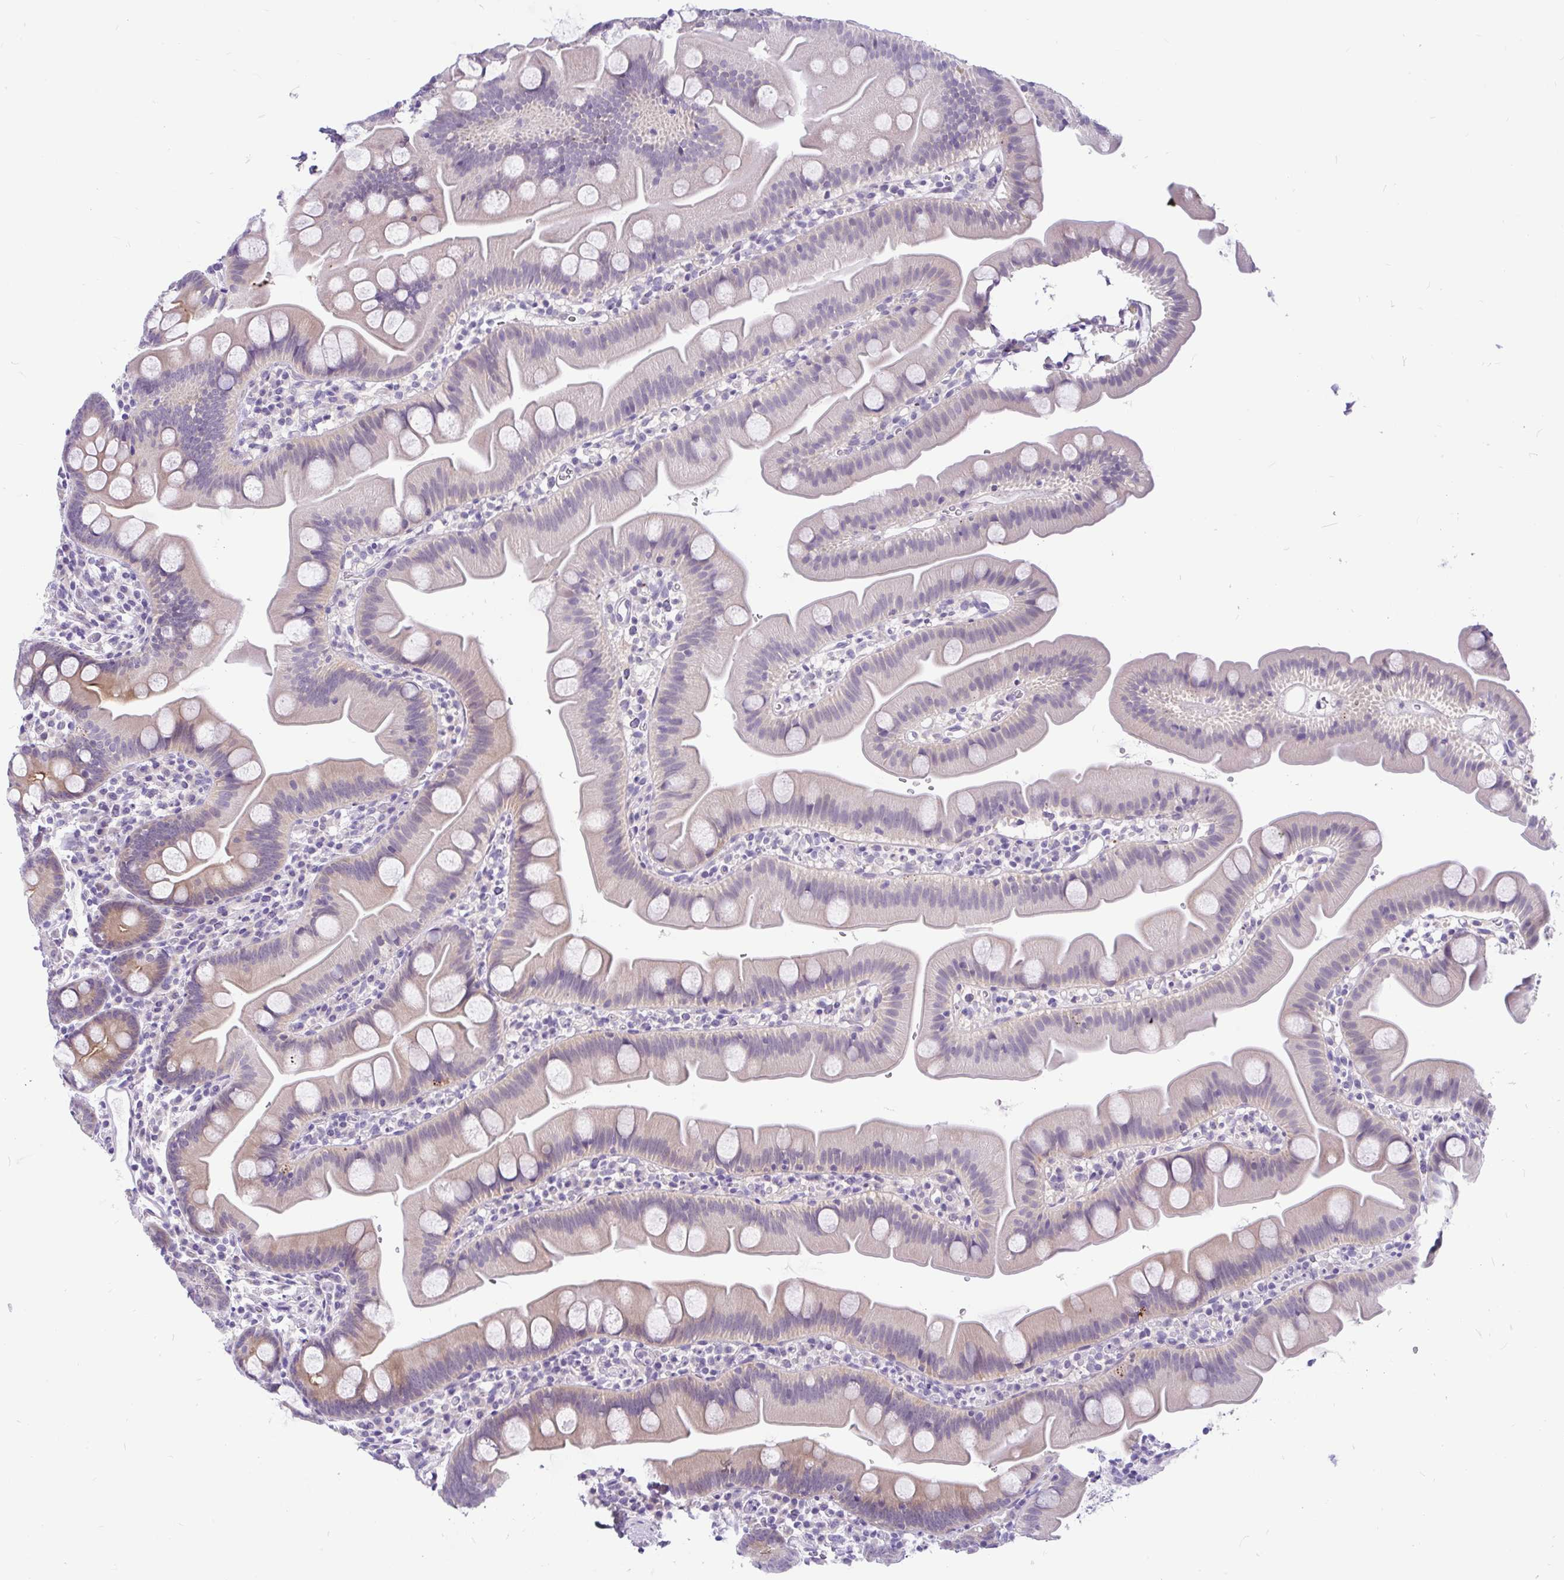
{"staining": {"intensity": "weak", "quantity": "25%-75%", "location": "cytoplasmic/membranous"}, "tissue": "small intestine", "cell_type": "Glandular cells", "image_type": "normal", "snomed": [{"axis": "morphology", "description": "Normal tissue, NOS"}, {"axis": "topography", "description": "Small intestine"}], "caption": "This is a histology image of IHC staining of unremarkable small intestine, which shows weak expression in the cytoplasmic/membranous of glandular cells.", "gene": "KIAA2013", "patient": {"sex": "female", "age": 68}}